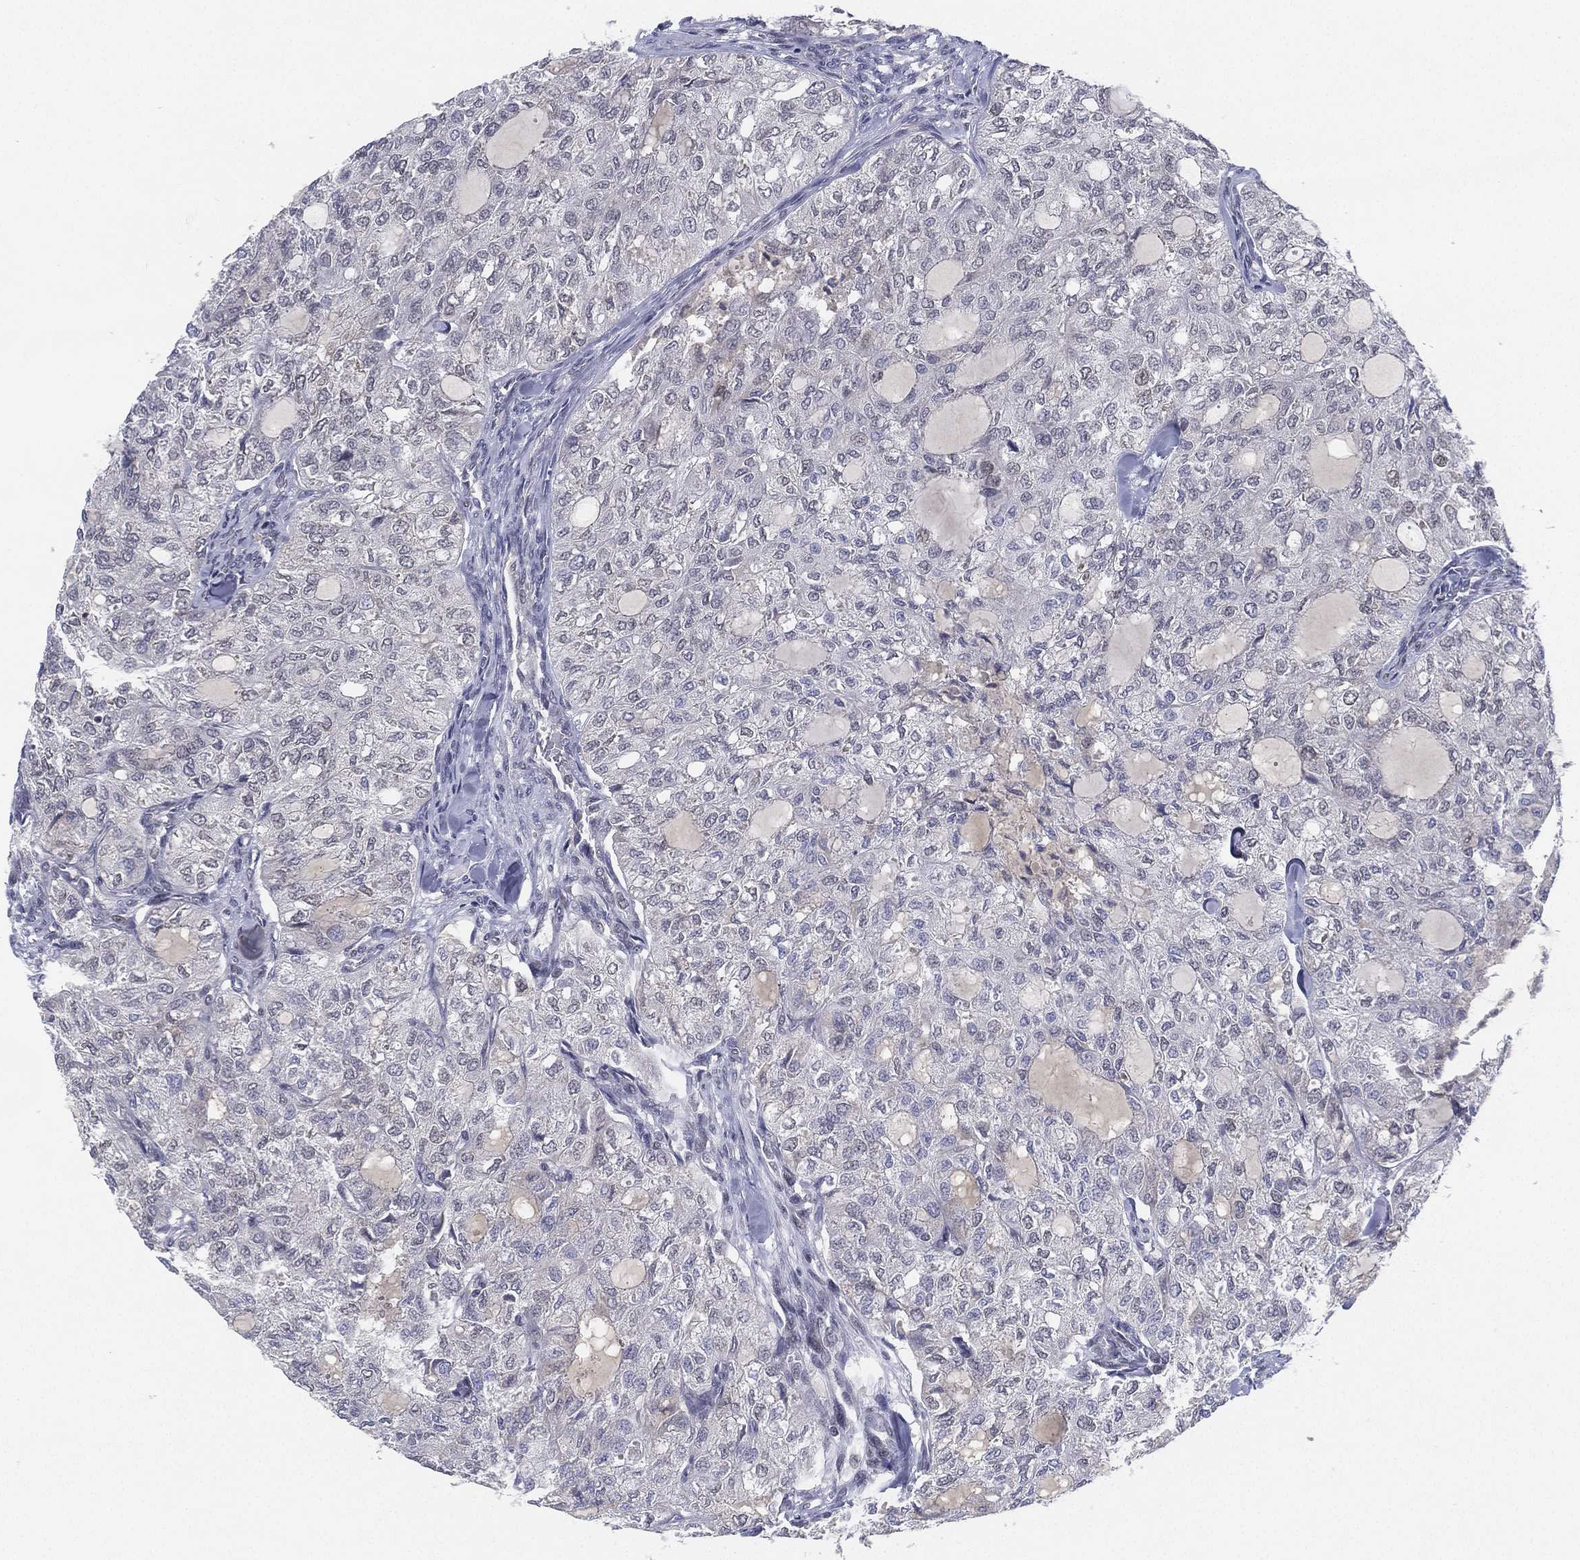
{"staining": {"intensity": "negative", "quantity": "none", "location": "none"}, "tissue": "thyroid cancer", "cell_type": "Tumor cells", "image_type": "cancer", "snomed": [{"axis": "morphology", "description": "Follicular adenoma carcinoma, NOS"}, {"axis": "topography", "description": "Thyroid gland"}], "caption": "Immunohistochemistry (IHC) image of human thyroid cancer (follicular adenoma carcinoma) stained for a protein (brown), which reveals no staining in tumor cells.", "gene": "MS4A8", "patient": {"sex": "male", "age": 75}}